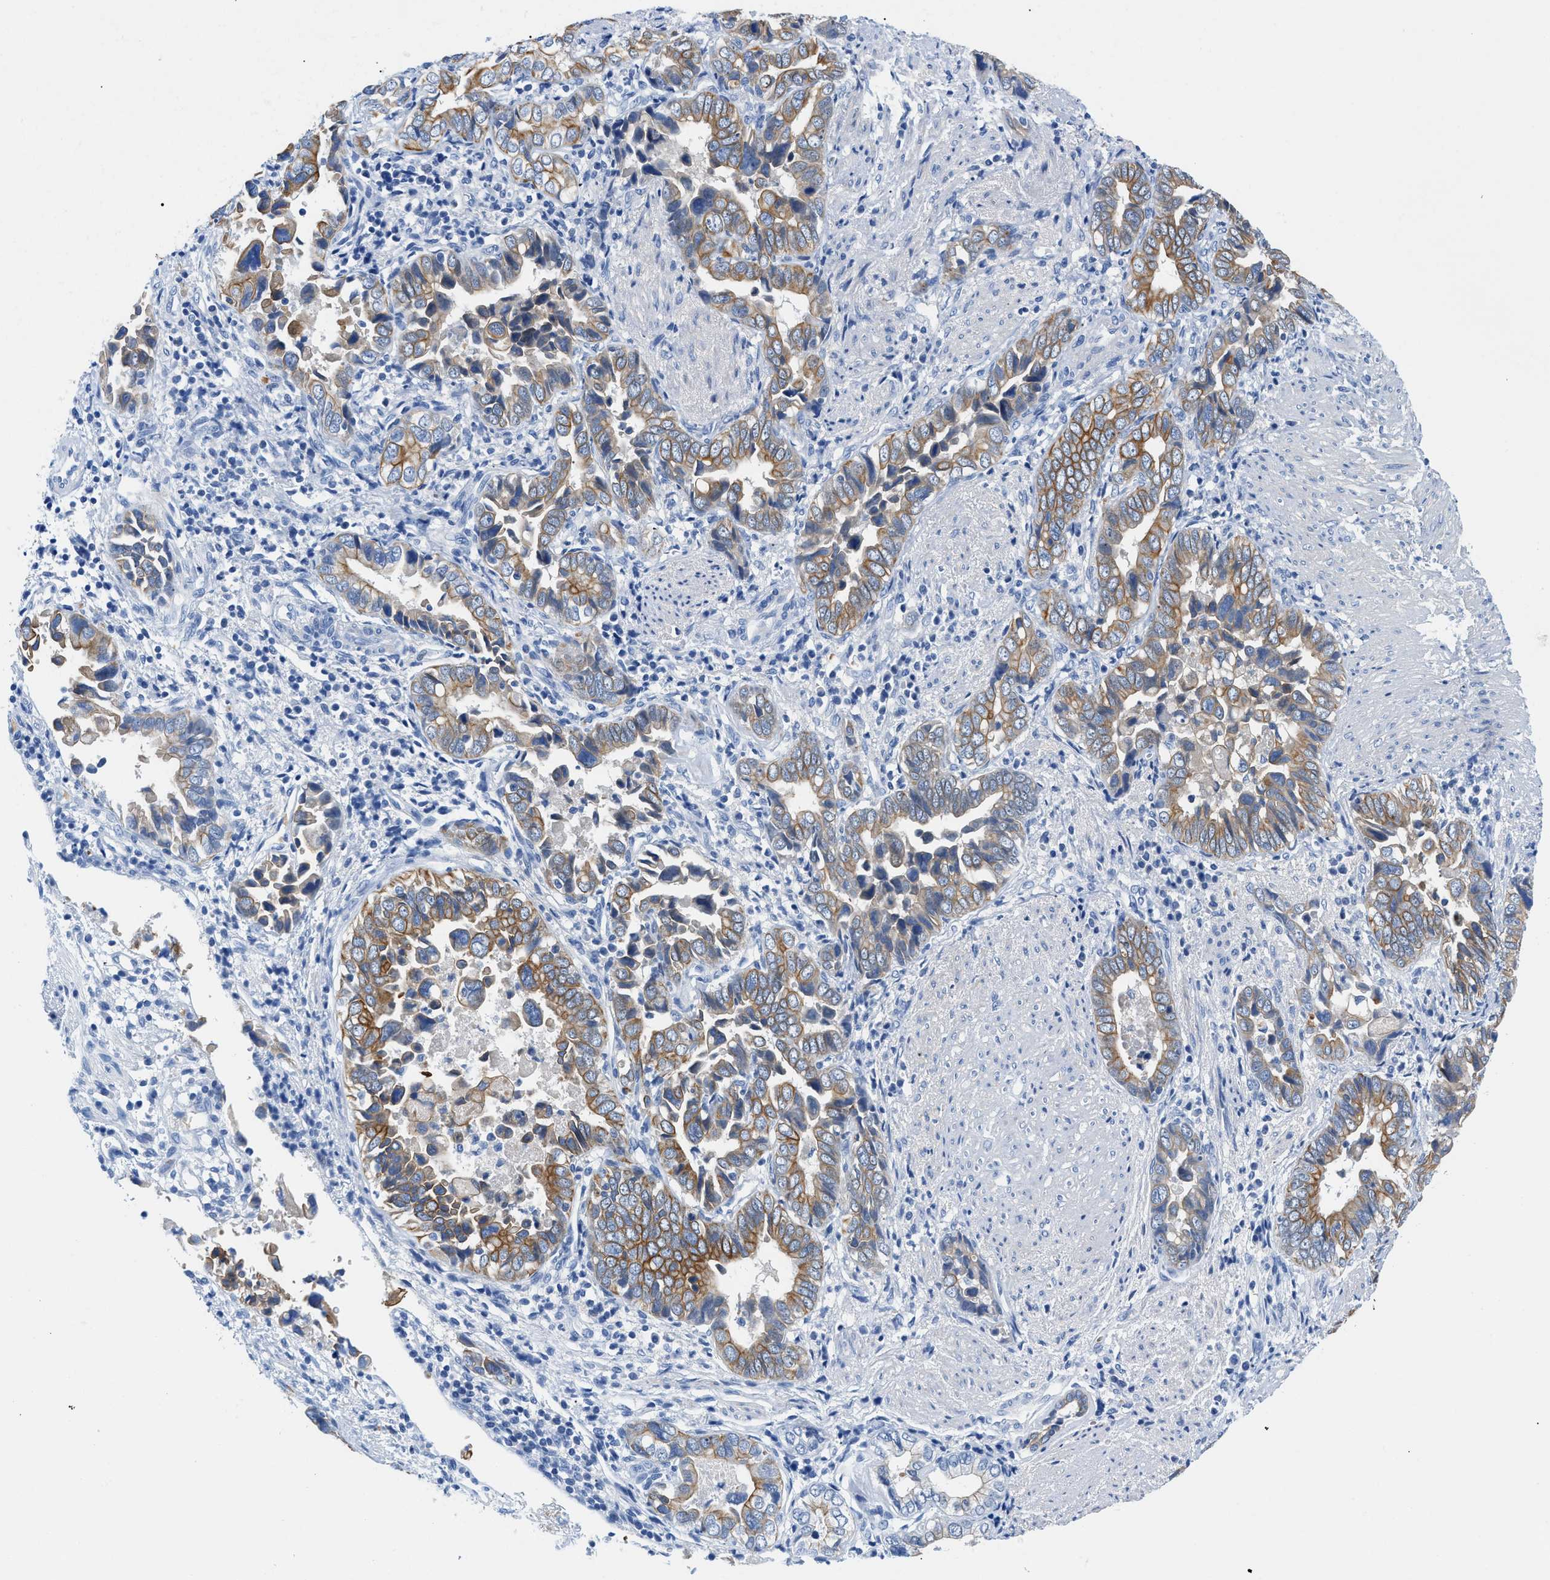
{"staining": {"intensity": "moderate", "quantity": ">75%", "location": "cytoplasmic/membranous"}, "tissue": "liver cancer", "cell_type": "Tumor cells", "image_type": "cancer", "snomed": [{"axis": "morphology", "description": "Cholangiocarcinoma"}, {"axis": "topography", "description": "Liver"}], "caption": "Immunohistochemistry (IHC) micrograph of neoplastic tissue: liver cancer (cholangiocarcinoma) stained using immunohistochemistry (IHC) demonstrates medium levels of moderate protein expression localized specifically in the cytoplasmic/membranous of tumor cells, appearing as a cytoplasmic/membranous brown color.", "gene": "BPGM", "patient": {"sex": "female", "age": 79}}